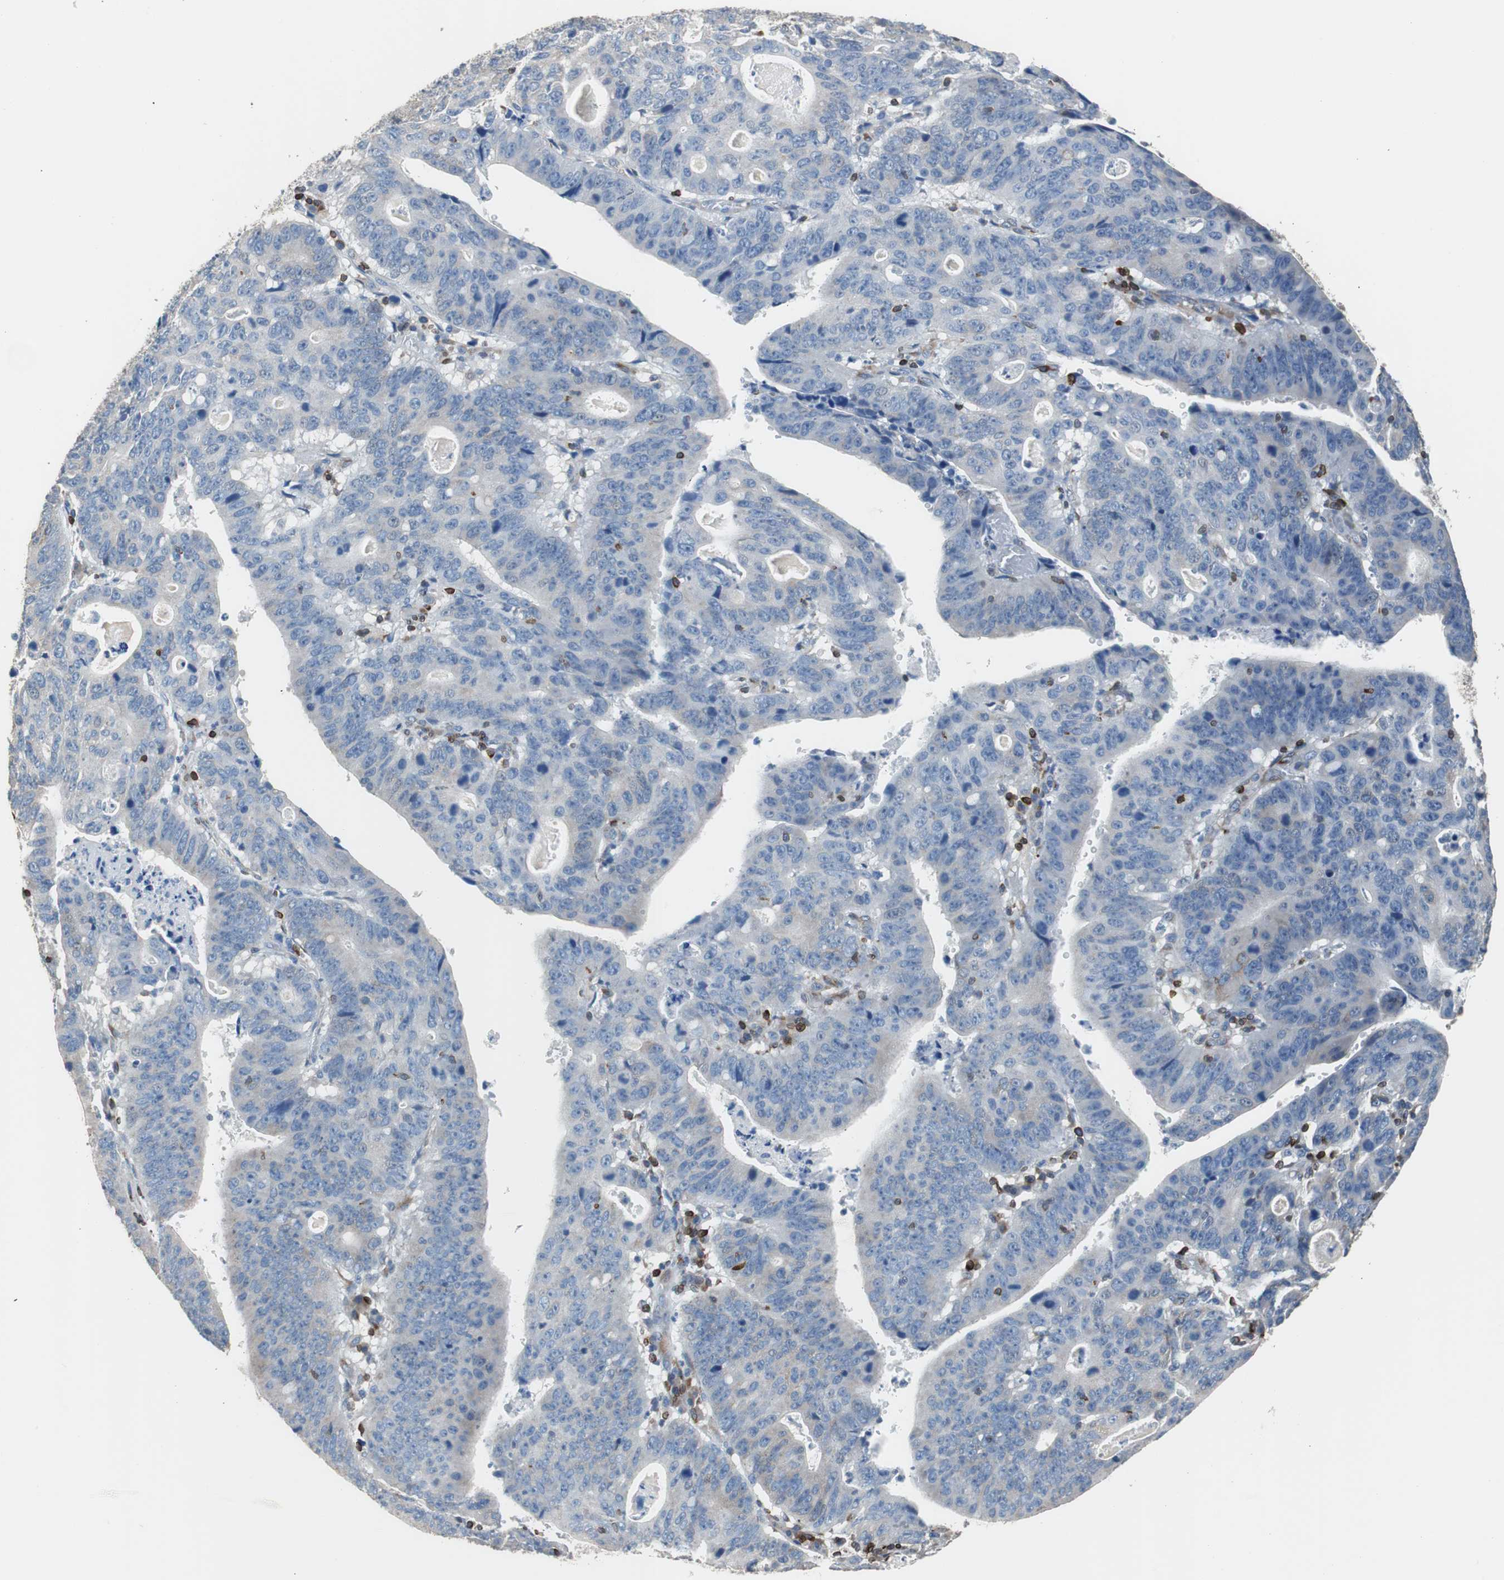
{"staining": {"intensity": "negative", "quantity": "none", "location": "none"}, "tissue": "stomach cancer", "cell_type": "Tumor cells", "image_type": "cancer", "snomed": [{"axis": "morphology", "description": "Adenocarcinoma, NOS"}, {"axis": "topography", "description": "Stomach"}], "caption": "Immunohistochemistry of human stomach cancer demonstrates no positivity in tumor cells. (DAB immunohistochemistry visualized using brightfield microscopy, high magnification).", "gene": "PBXIP1", "patient": {"sex": "male", "age": 59}}